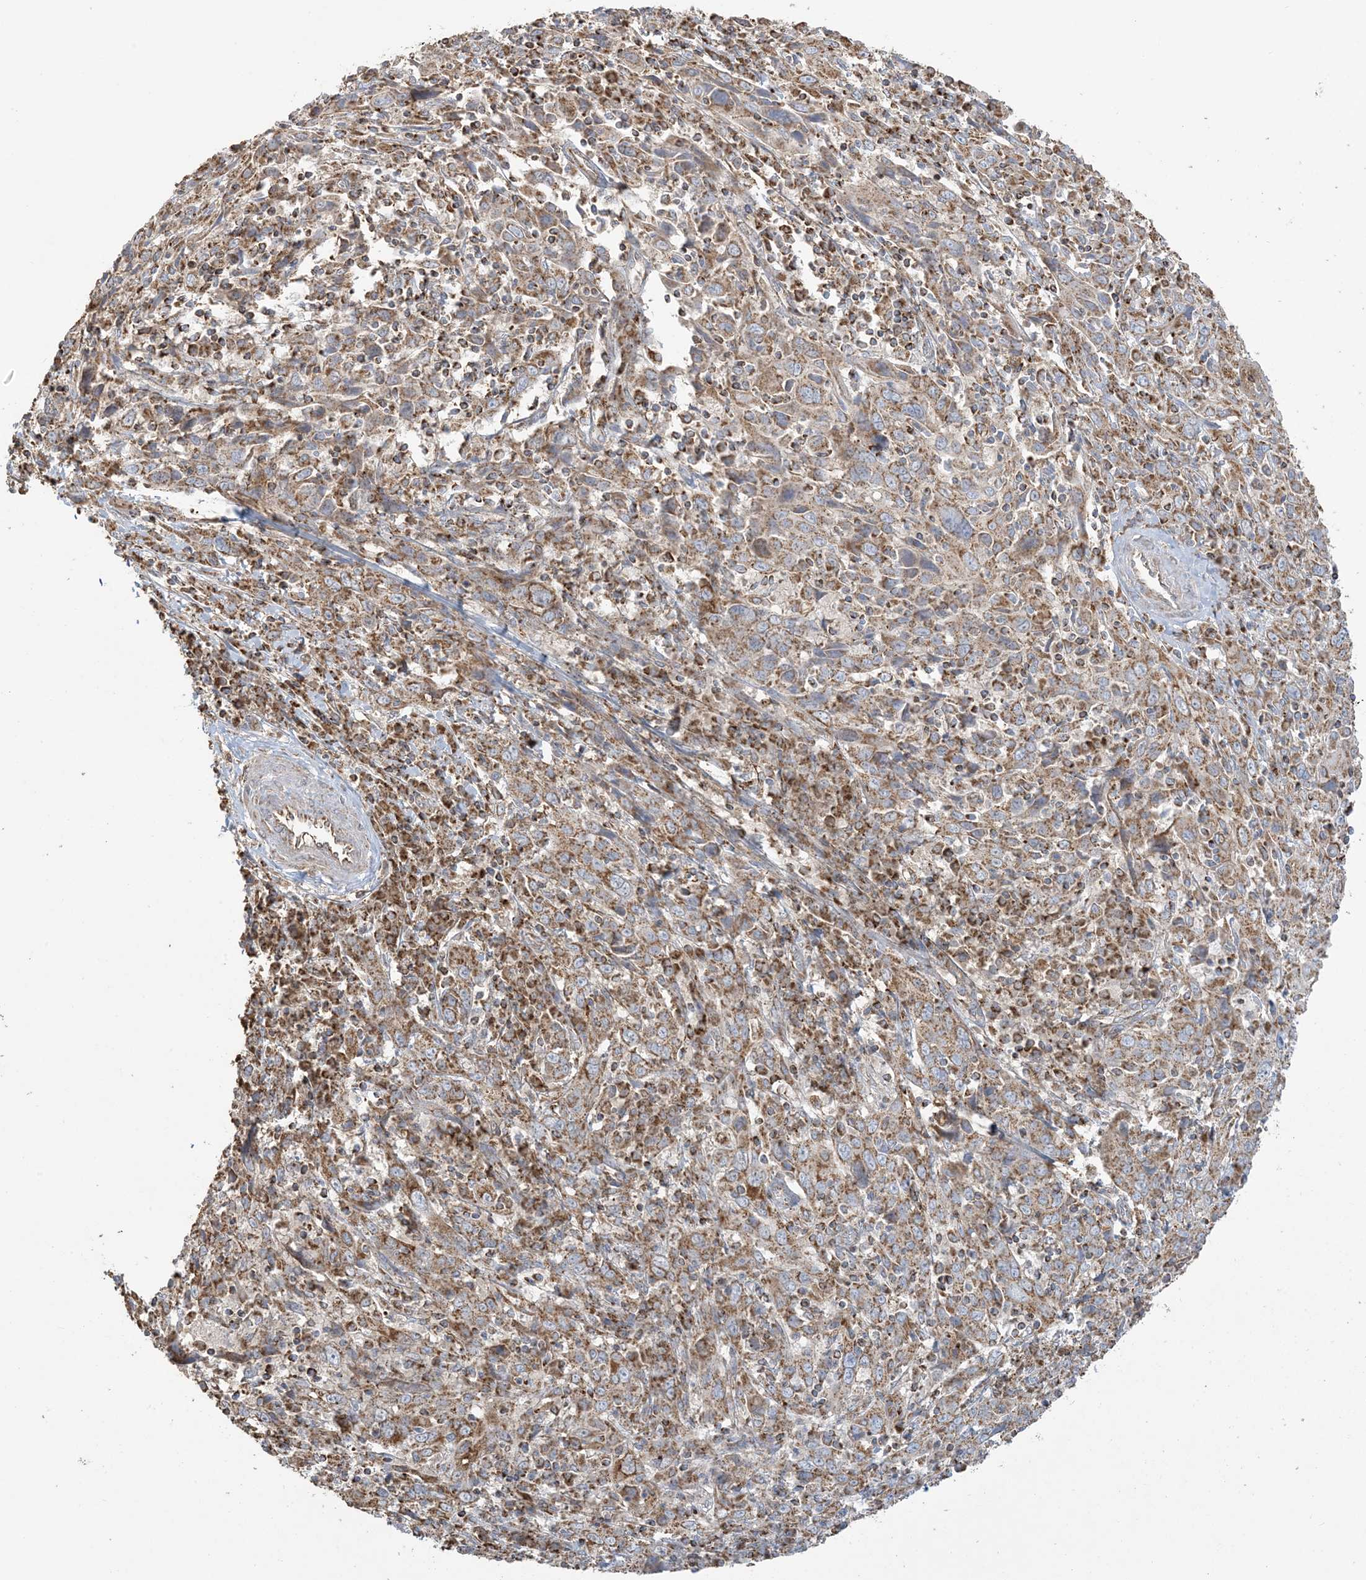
{"staining": {"intensity": "moderate", "quantity": ">75%", "location": "cytoplasmic/membranous"}, "tissue": "cervical cancer", "cell_type": "Tumor cells", "image_type": "cancer", "snomed": [{"axis": "morphology", "description": "Squamous cell carcinoma, NOS"}, {"axis": "topography", "description": "Cervix"}], "caption": "A brown stain labels moderate cytoplasmic/membranous positivity of a protein in human cervical squamous cell carcinoma tumor cells.", "gene": "AGA", "patient": {"sex": "female", "age": 46}}